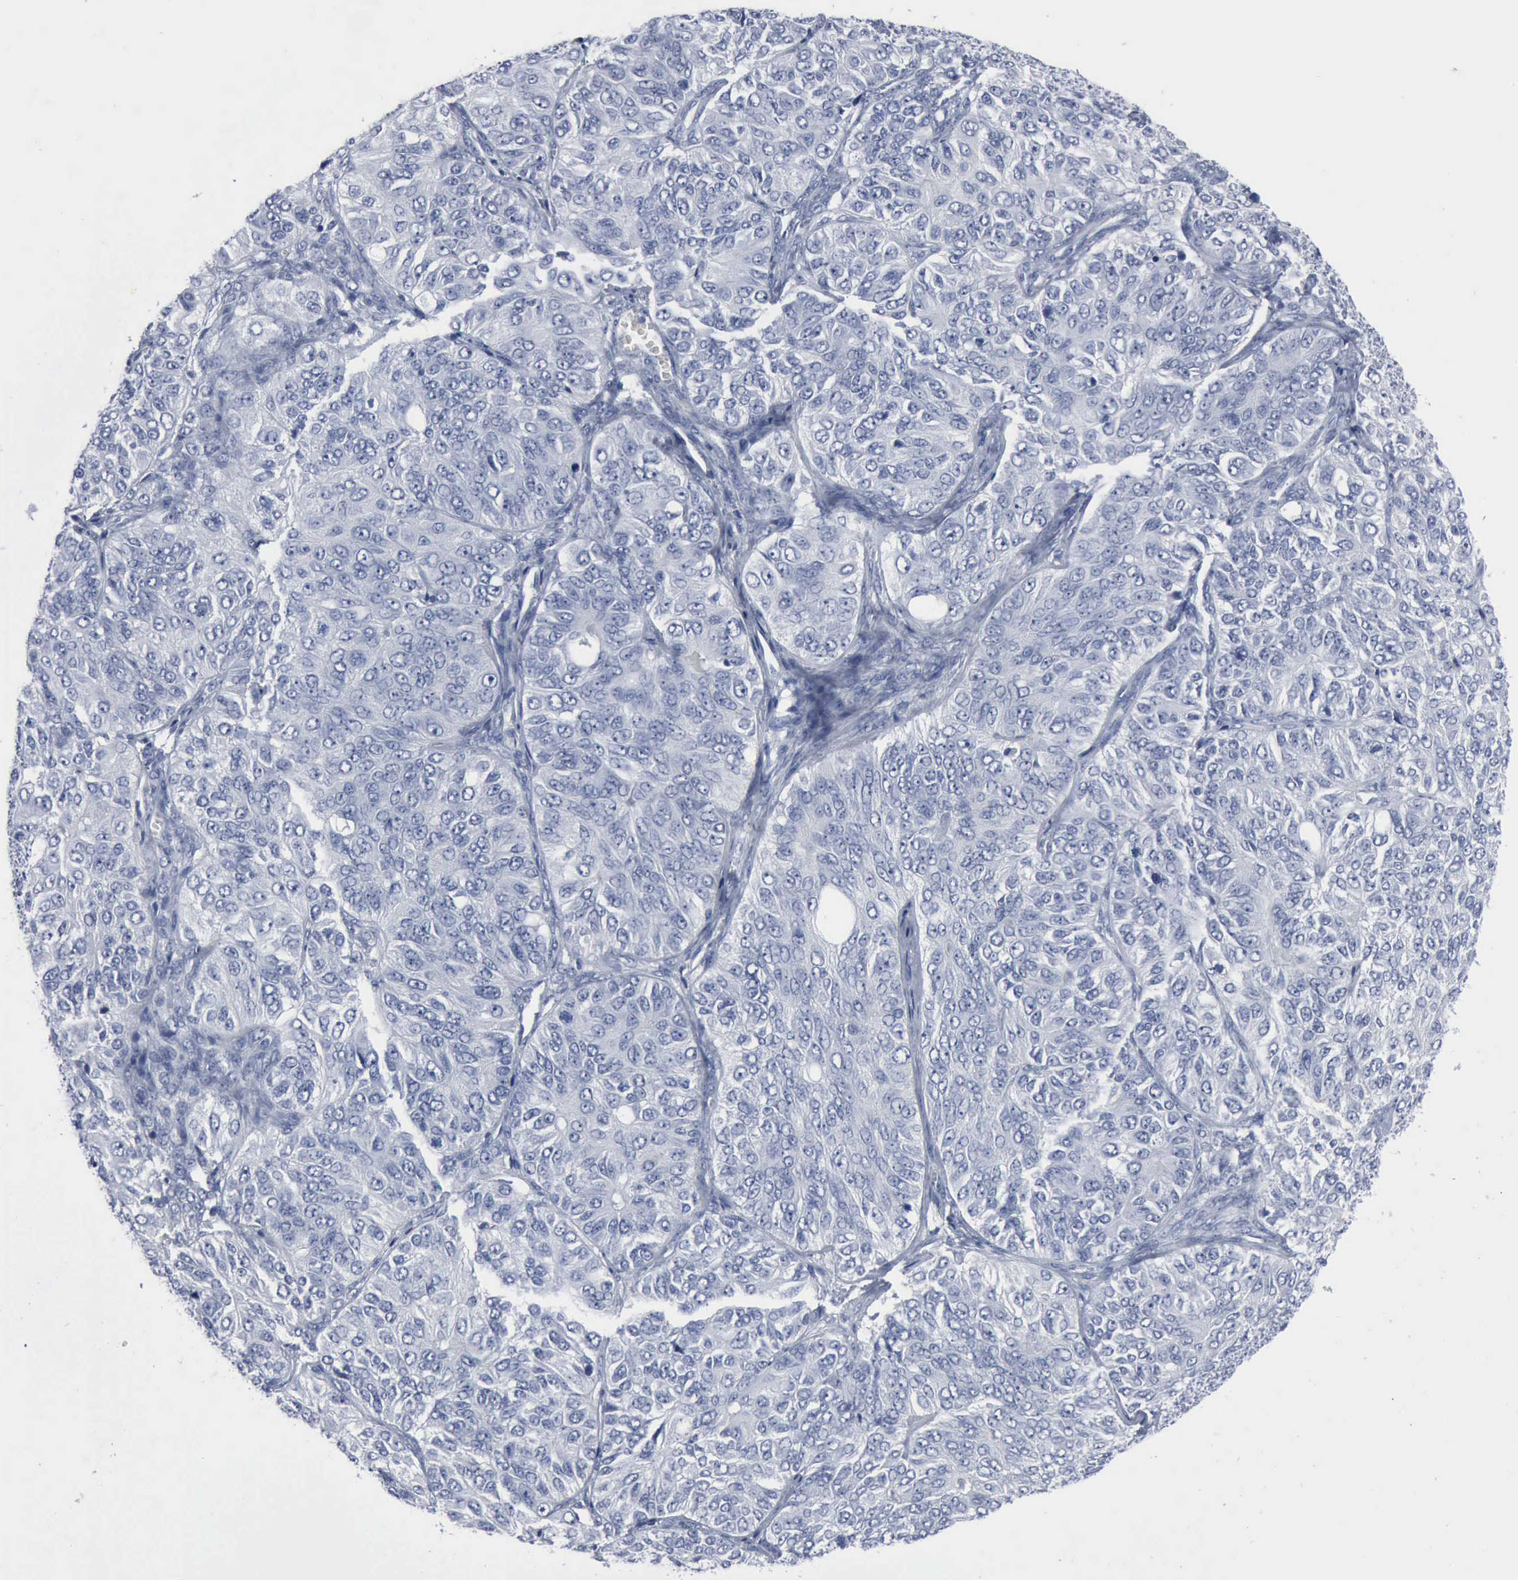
{"staining": {"intensity": "negative", "quantity": "none", "location": "none"}, "tissue": "ovarian cancer", "cell_type": "Tumor cells", "image_type": "cancer", "snomed": [{"axis": "morphology", "description": "Carcinoma, endometroid"}, {"axis": "topography", "description": "Ovary"}], "caption": "Immunohistochemistry (IHC) histopathology image of neoplastic tissue: ovarian cancer stained with DAB exhibits no significant protein positivity in tumor cells.", "gene": "DMD", "patient": {"sex": "female", "age": 51}}